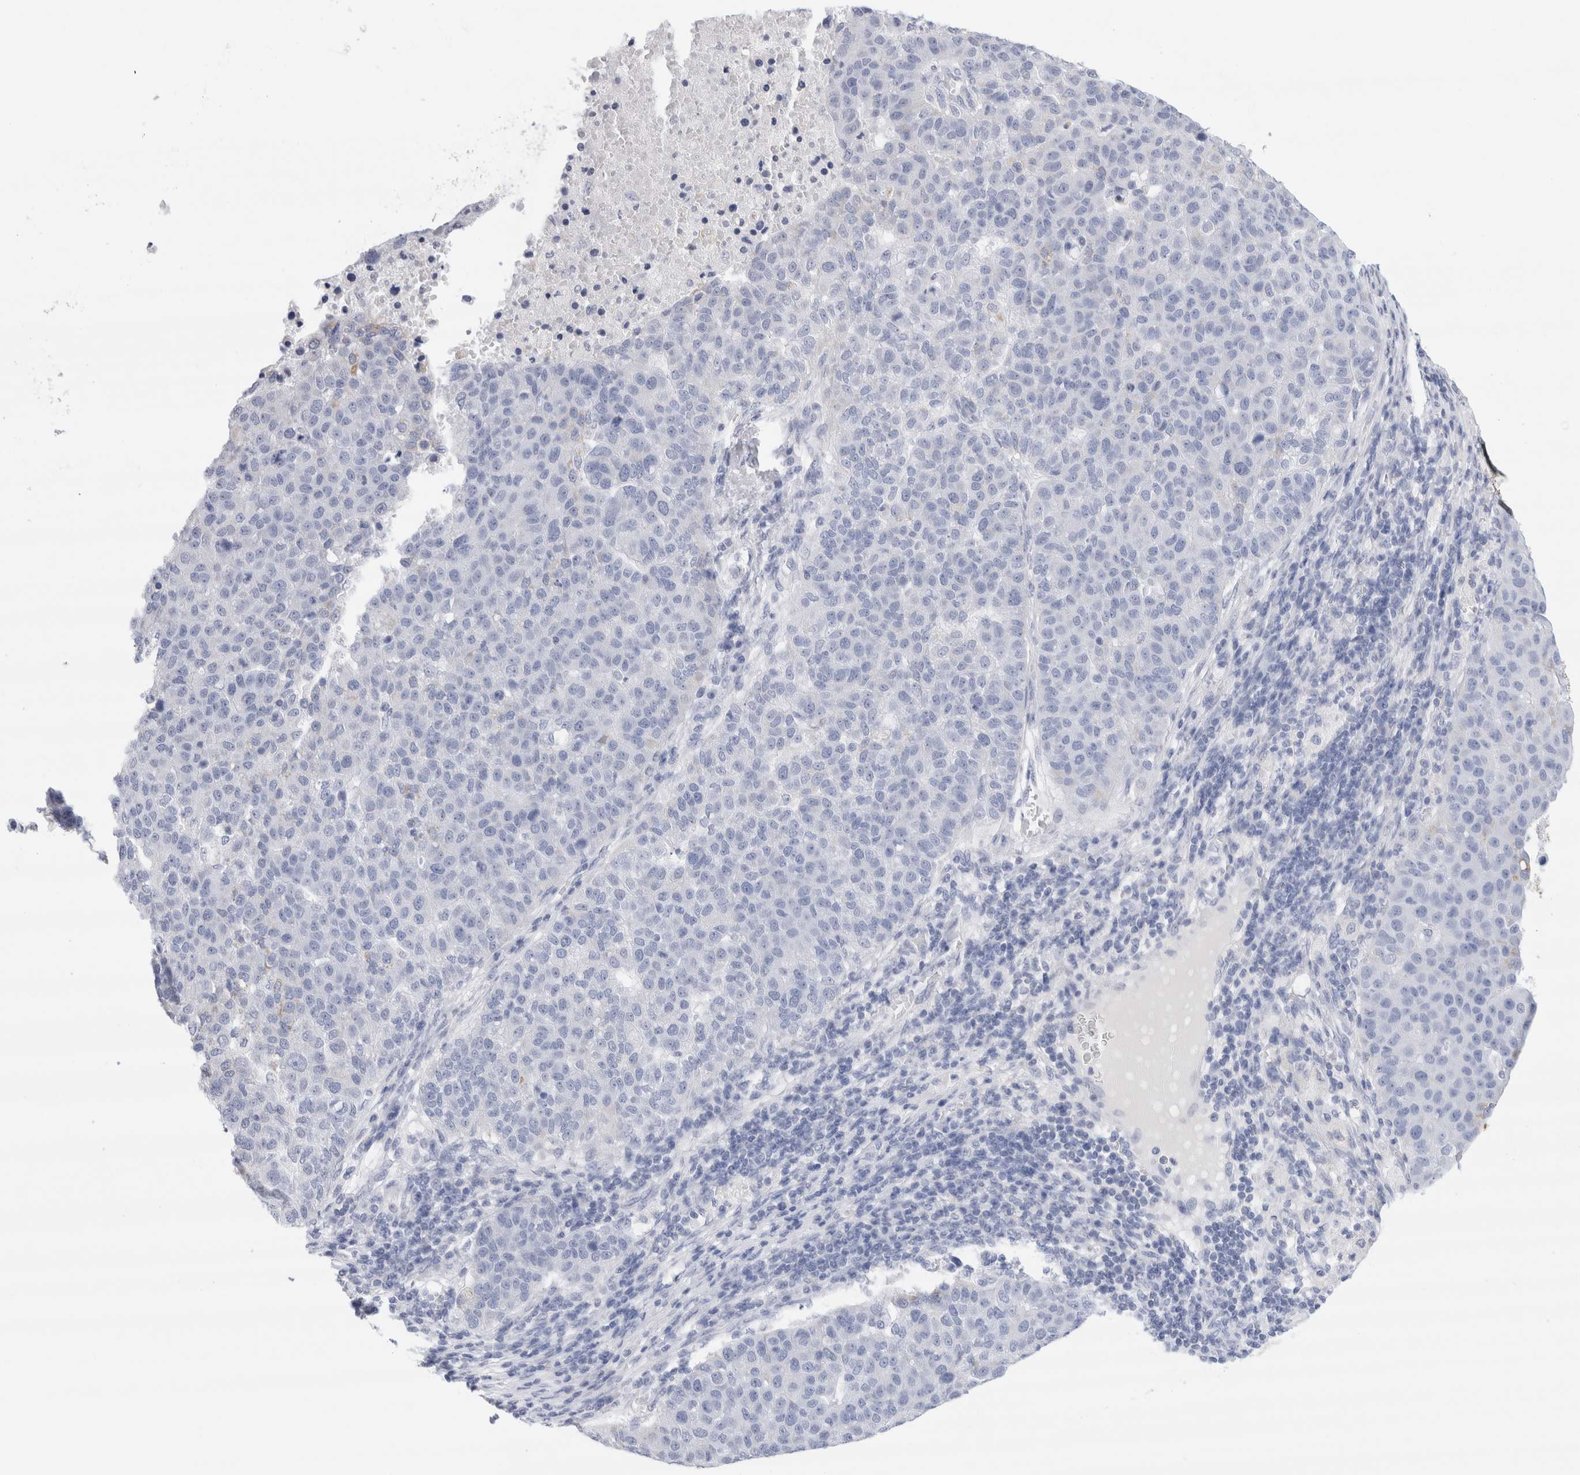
{"staining": {"intensity": "negative", "quantity": "none", "location": "none"}, "tissue": "pancreatic cancer", "cell_type": "Tumor cells", "image_type": "cancer", "snomed": [{"axis": "morphology", "description": "Adenocarcinoma, NOS"}, {"axis": "topography", "description": "Pancreas"}], "caption": "IHC micrograph of human adenocarcinoma (pancreatic) stained for a protein (brown), which shows no expression in tumor cells.", "gene": "ECHDC2", "patient": {"sex": "female", "age": 61}}